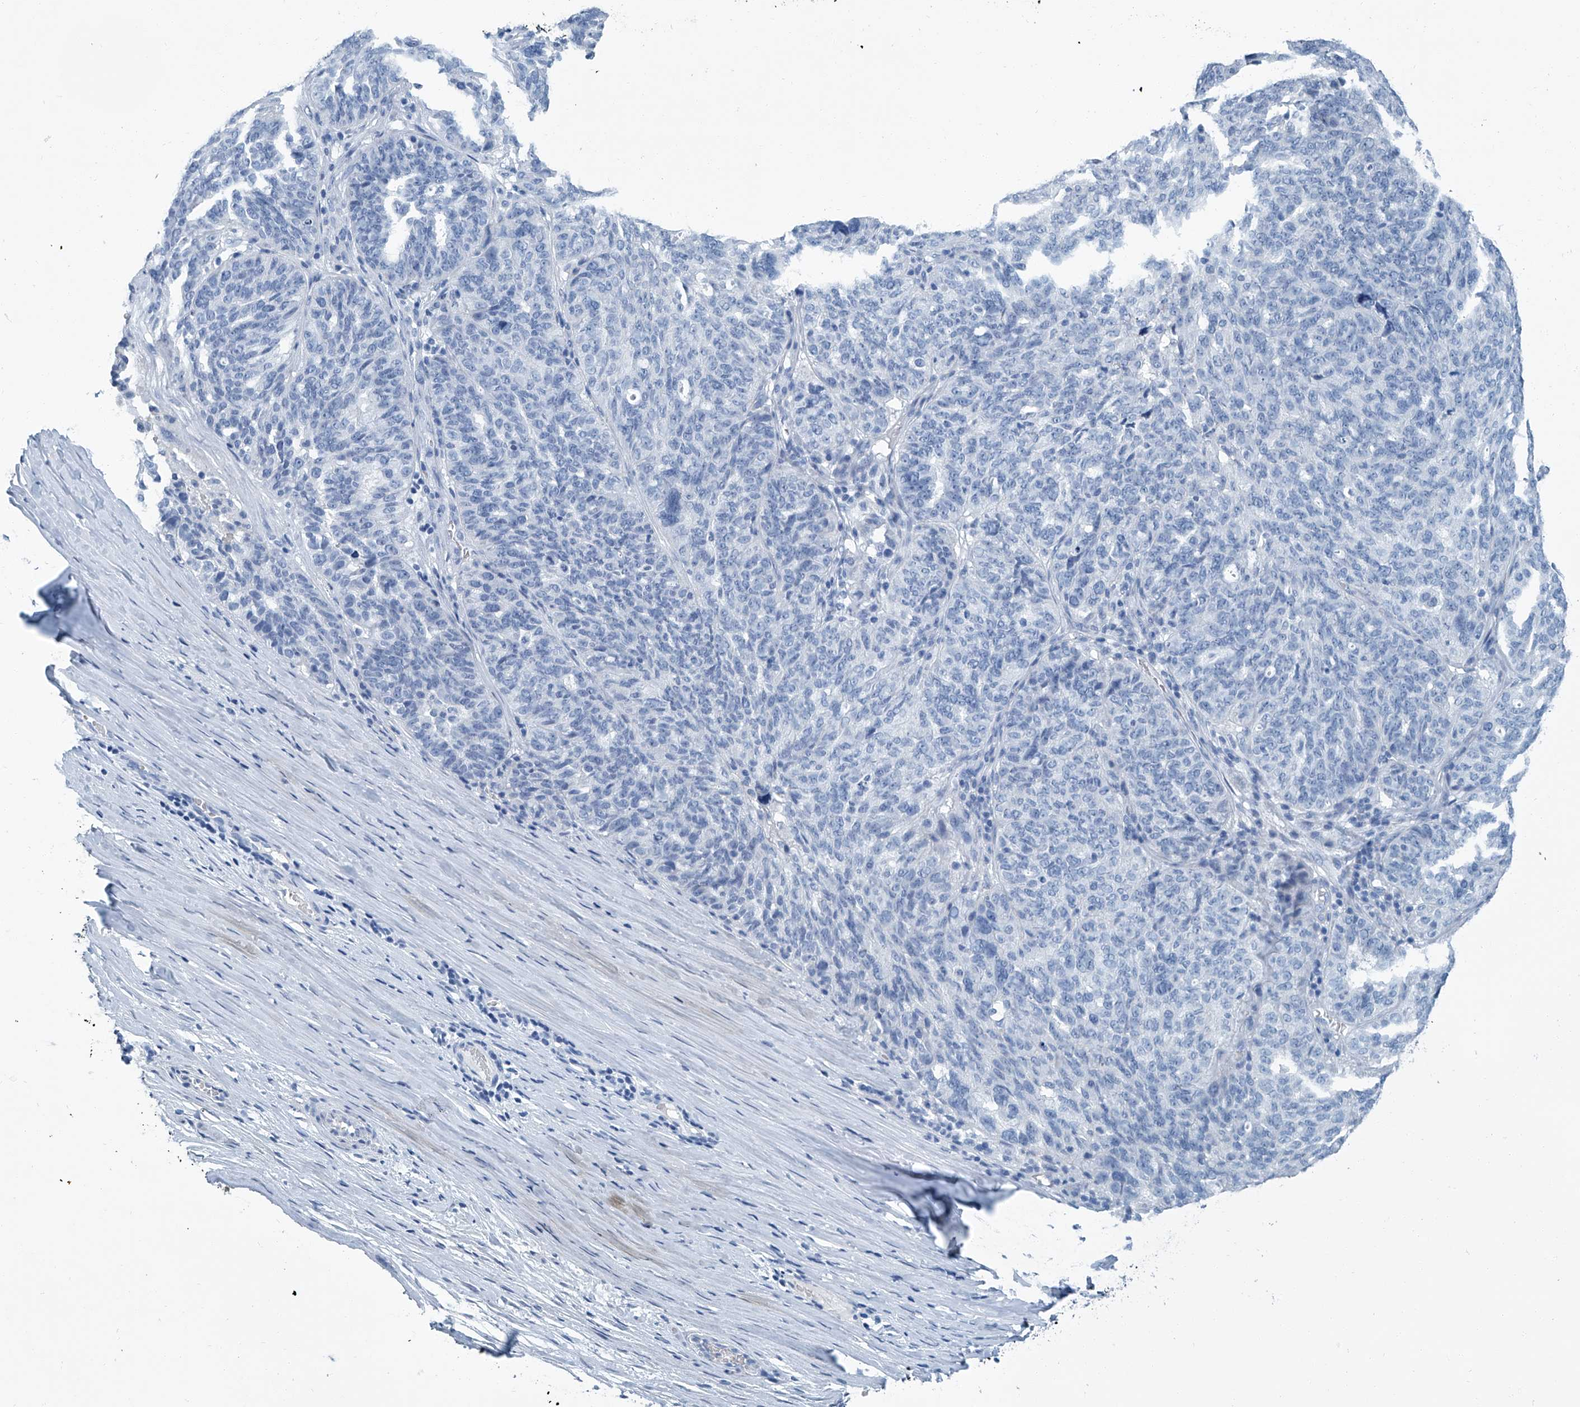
{"staining": {"intensity": "negative", "quantity": "none", "location": "none"}, "tissue": "ovarian cancer", "cell_type": "Tumor cells", "image_type": "cancer", "snomed": [{"axis": "morphology", "description": "Cystadenocarcinoma, serous, NOS"}, {"axis": "topography", "description": "Ovary"}], "caption": "Serous cystadenocarcinoma (ovarian) was stained to show a protein in brown. There is no significant staining in tumor cells.", "gene": "CYP2A7", "patient": {"sex": "female", "age": 59}}